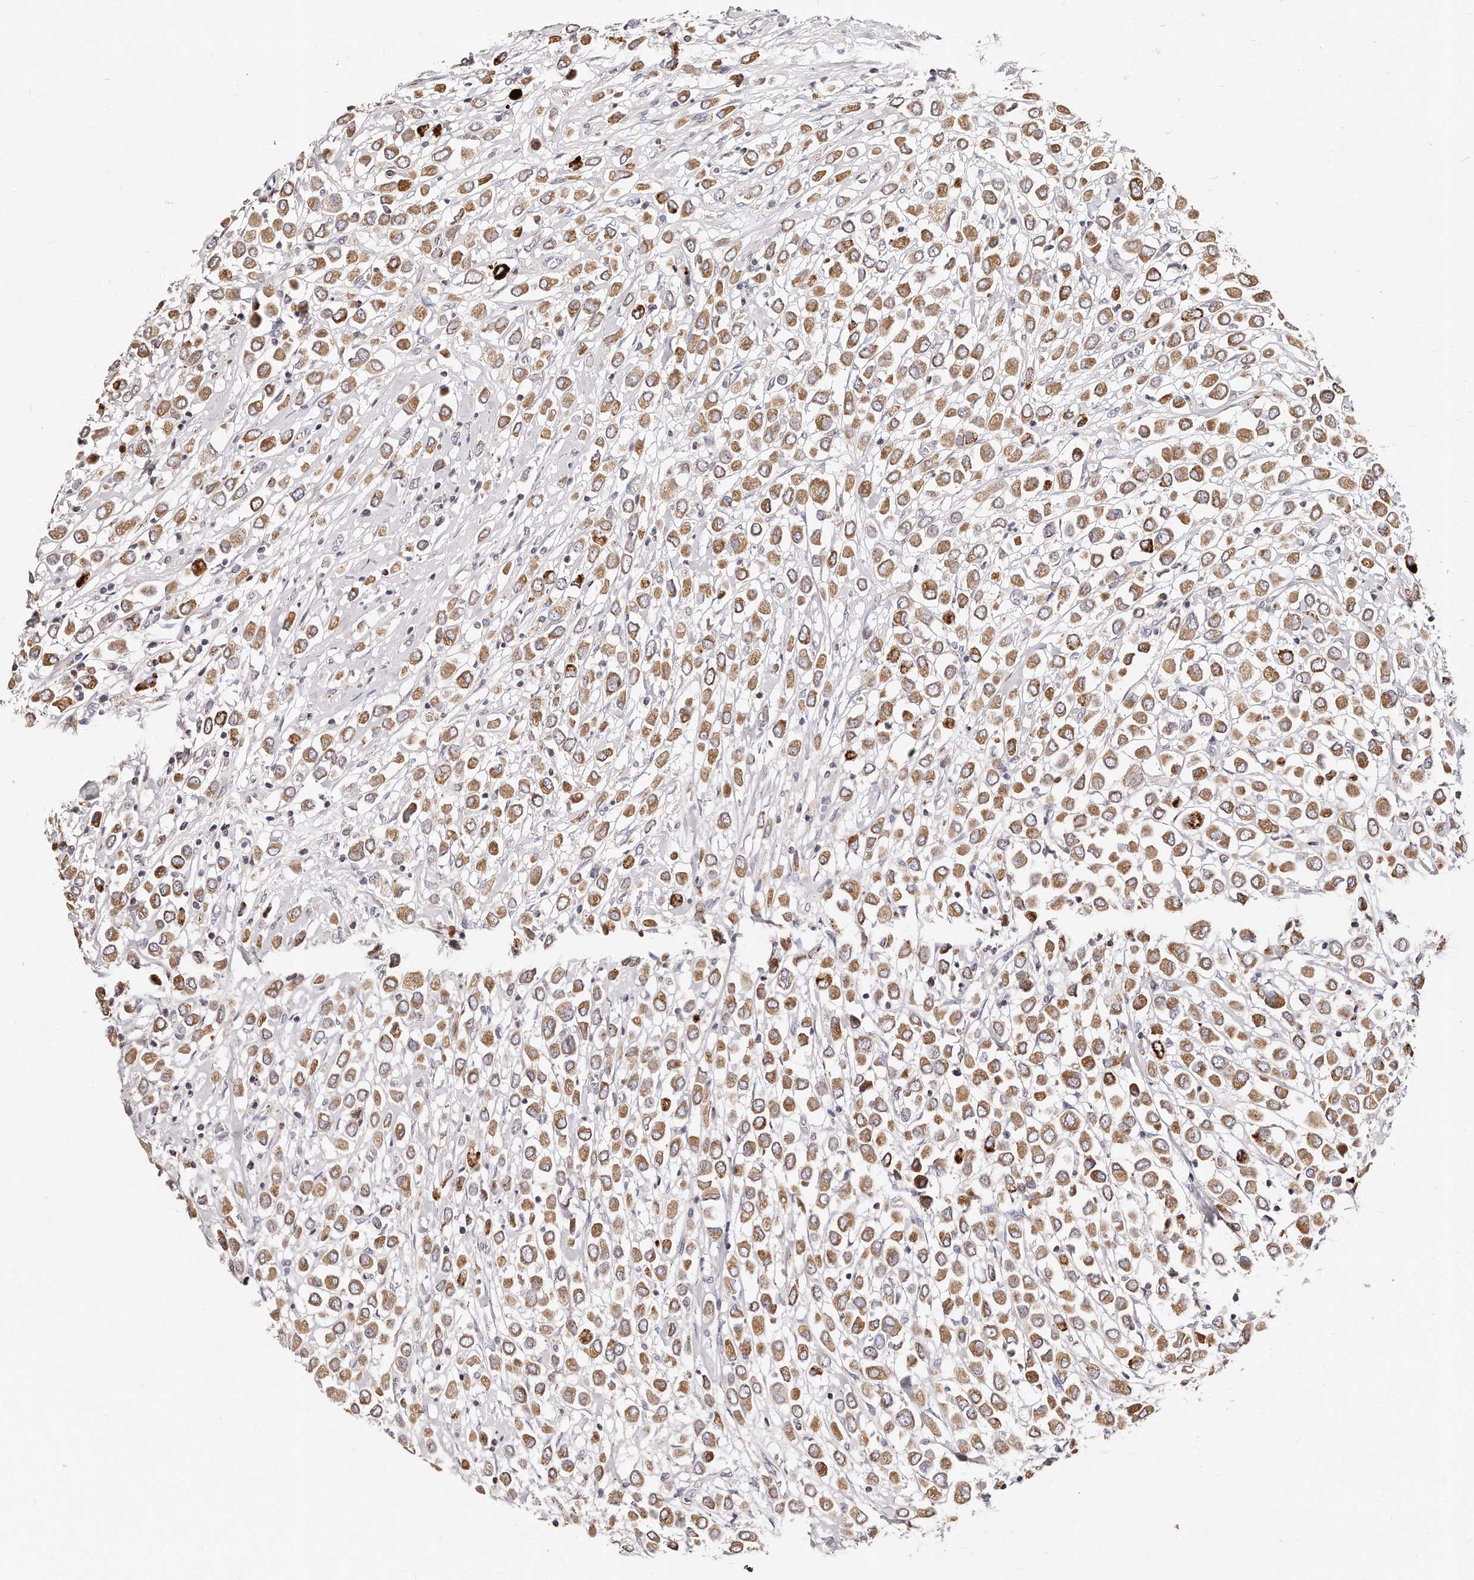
{"staining": {"intensity": "moderate", "quantity": ">75%", "location": "cytoplasmic/membranous"}, "tissue": "breast cancer", "cell_type": "Tumor cells", "image_type": "cancer", "snomed": [{"axis": "morphology", "description": "Duct carcinoma"}, {"axis": "topography", "description": "Breast"}], "caption": "This is a photomicrograph of immunohistochemistry staining of breast cancer, which shows moderate staining in the cytoplasmic/membranous of tumor cells.", "gene": "RTKN", "patient": {"sex": "female", "age": 61}}